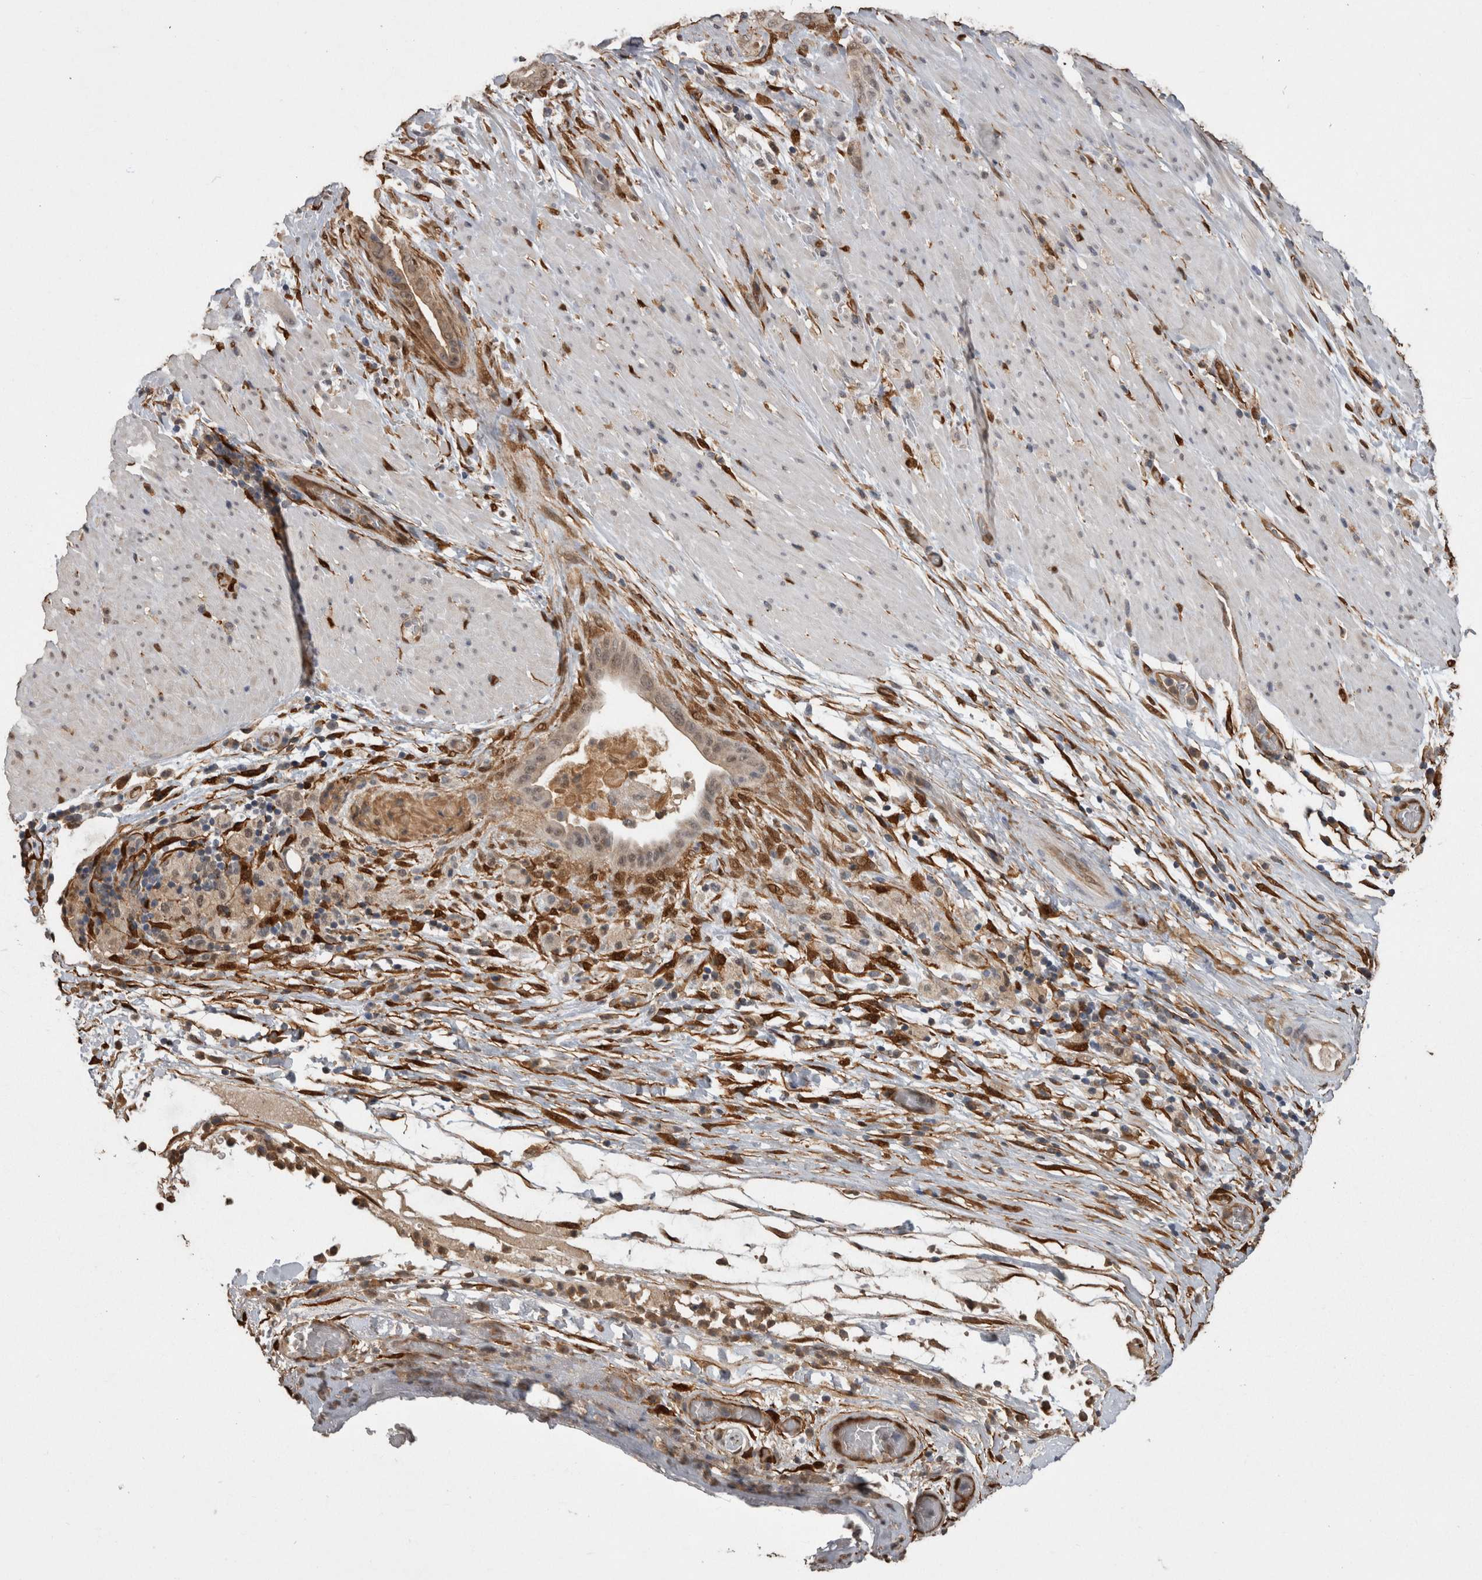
{"staining": {"intensity": "weak", "quantity": "<25%", "location": "cytoplasmic/membranous,nuclear"}, "tissue": "pancreatic cancer", "cell_type": "Tumor cells", "image_type": "cancer", "snomed": [{"axis": "morphology", "description": "Adenocarcinoma, NOS"}, {"axis": "topography", "description": "Pancreas"}], "caption": "Immunohistochemical staining of human adenocarcinoma (pancreatic) reveals no significant positivity in tumor cells.", "gene": "LXN", "patient": {"sex": "male", "age": 63}}